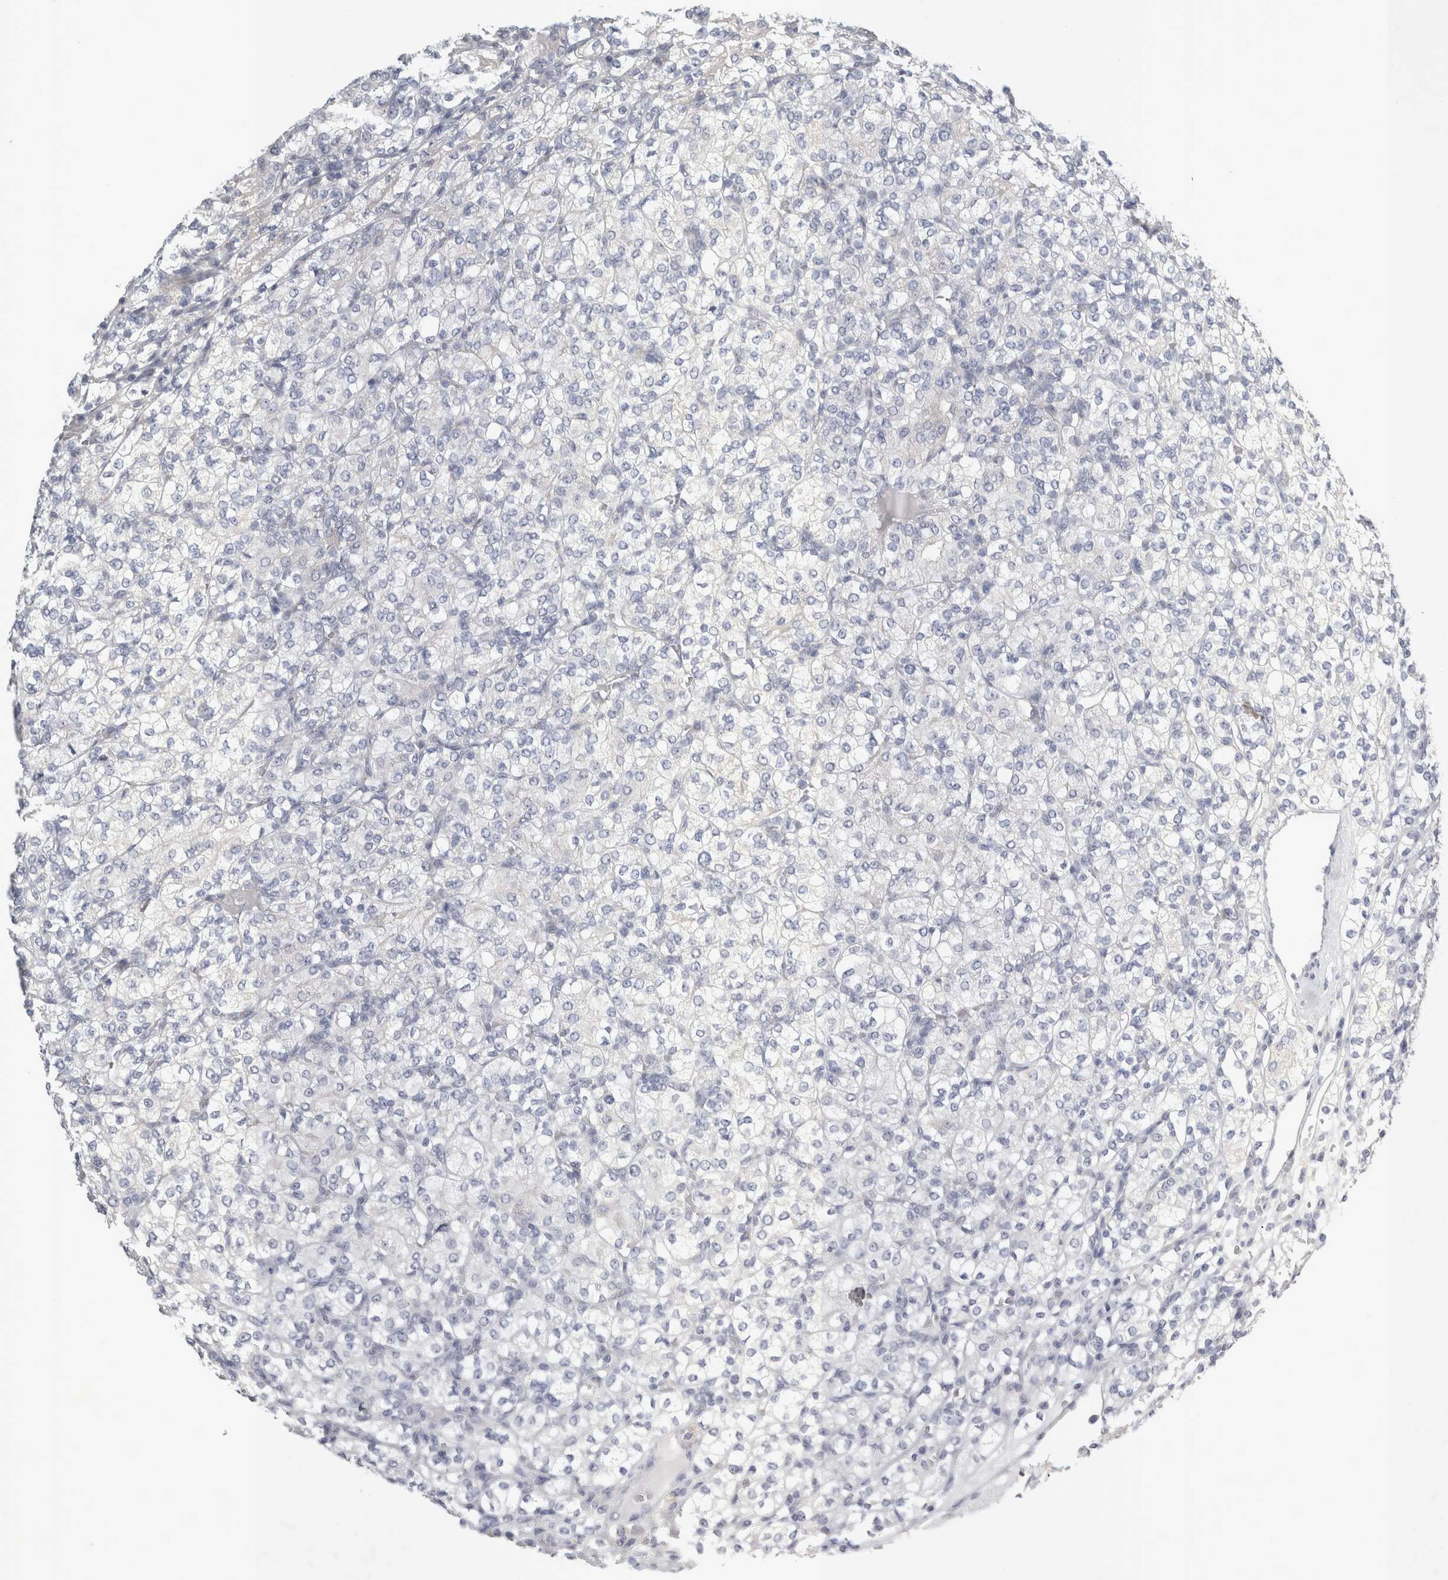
{"staining": {"intensity": "negative", "quantity": "none", "location": "none"}, "tissue": "renal cancer", "cell_type": "Tumor cells", "image_type": "cancer", "snomed": [{"axis": "morphology", "description": "Adenocarcinoma, NOS"}, {"axis": "topography", "description": "Kidney"}], "caption": "An IHC photomicrograph of renal adenocarcinoma is shown. There is no staining in tumor cells of renal adenocarcinoma.", "gene": "FXYD7", "patient": {"sex": "male", "age": 77}}